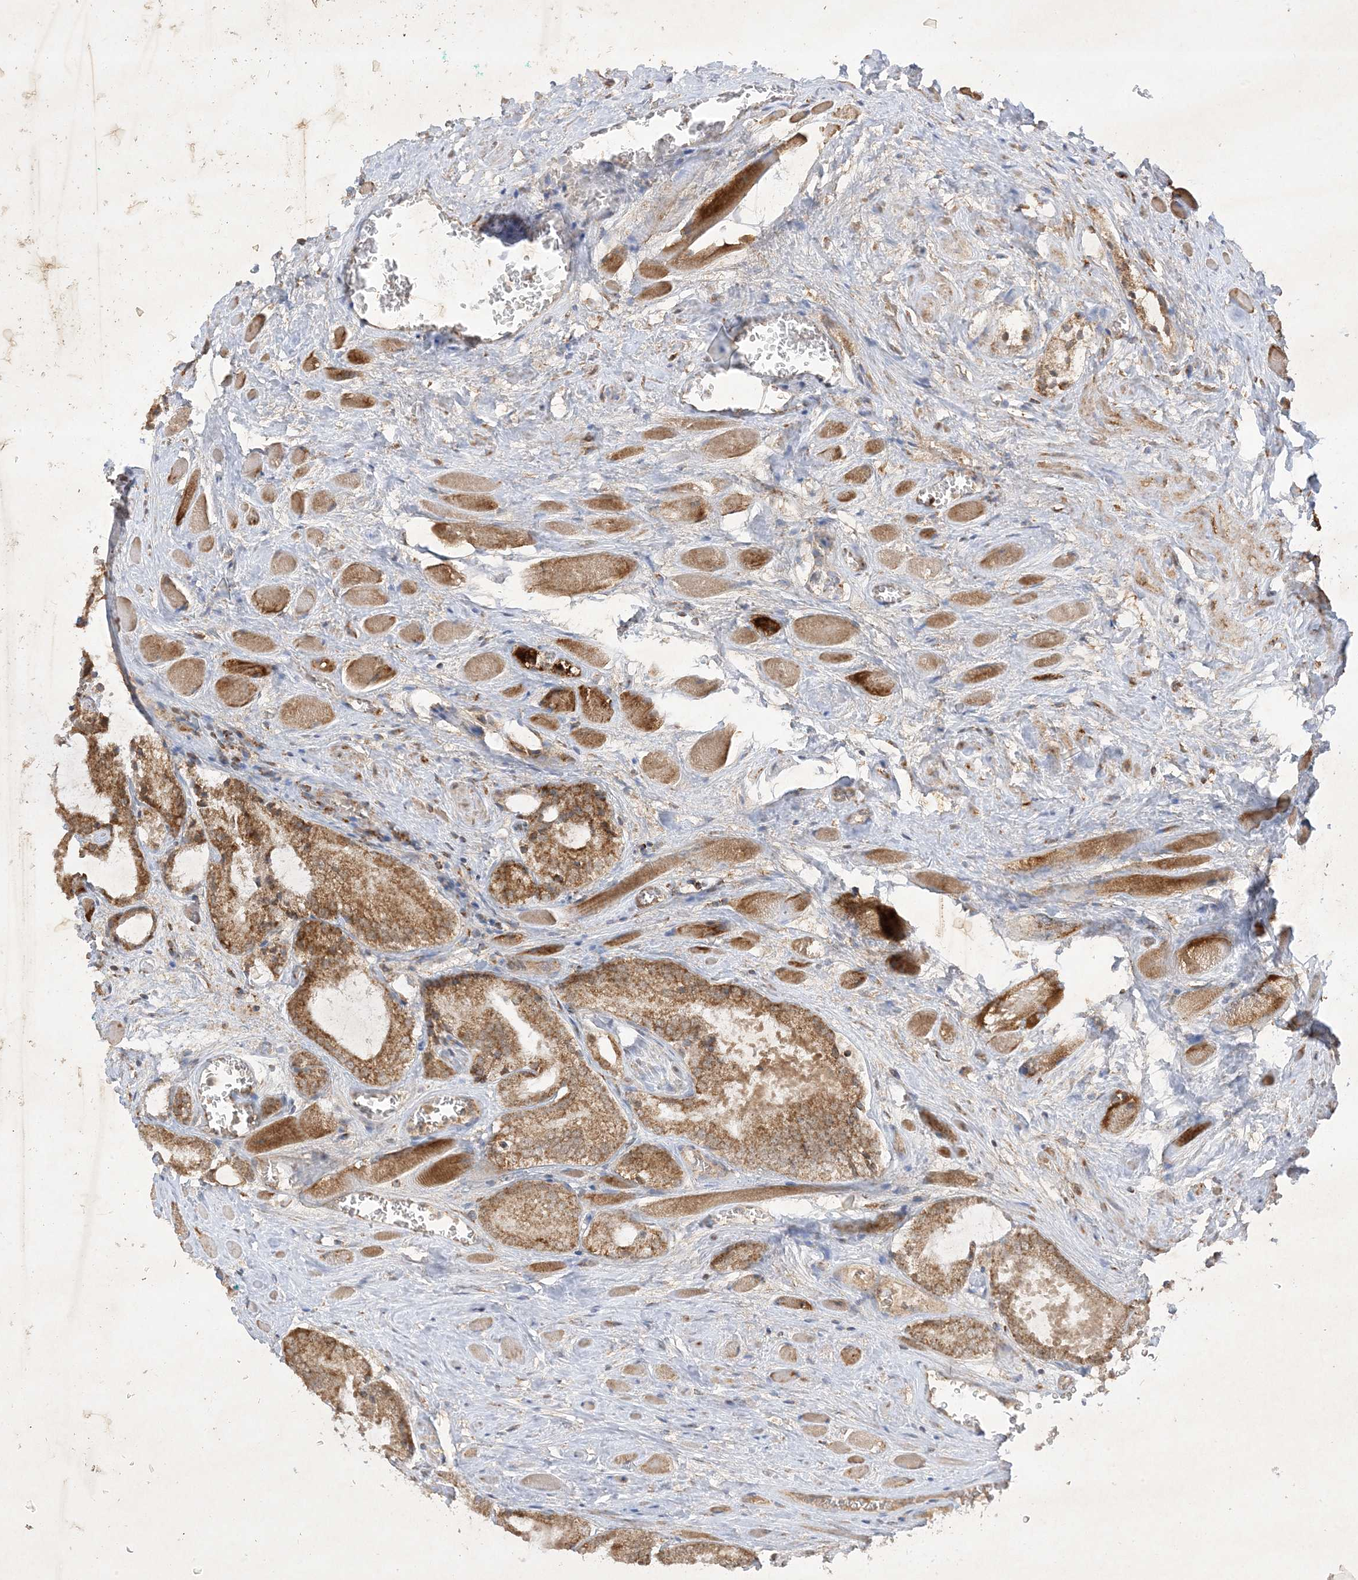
{"staining": {"intensity": "moderate", "quantity": ">75%", "location": "cytoplasmic/membranous"}, "tissue": "prostate cancer", "cell_type": "Tumor cells", "image_type": "cancer", "snomed": [{"axis": "morphology", "description": "Adenocarcinoma, Low grade"}, {"axis": "topography", "description": "Prostate"}], "caption": "About >75% of tumor cells in human adenocarcinoma (low-grade) (prostate) exhibit moderate cytoplasmic/membranous protein expression as visualized by brown immunohistochemical staining.", "gene": "NDUFAF3", "patient": {"sex": "male", "age": 67}}